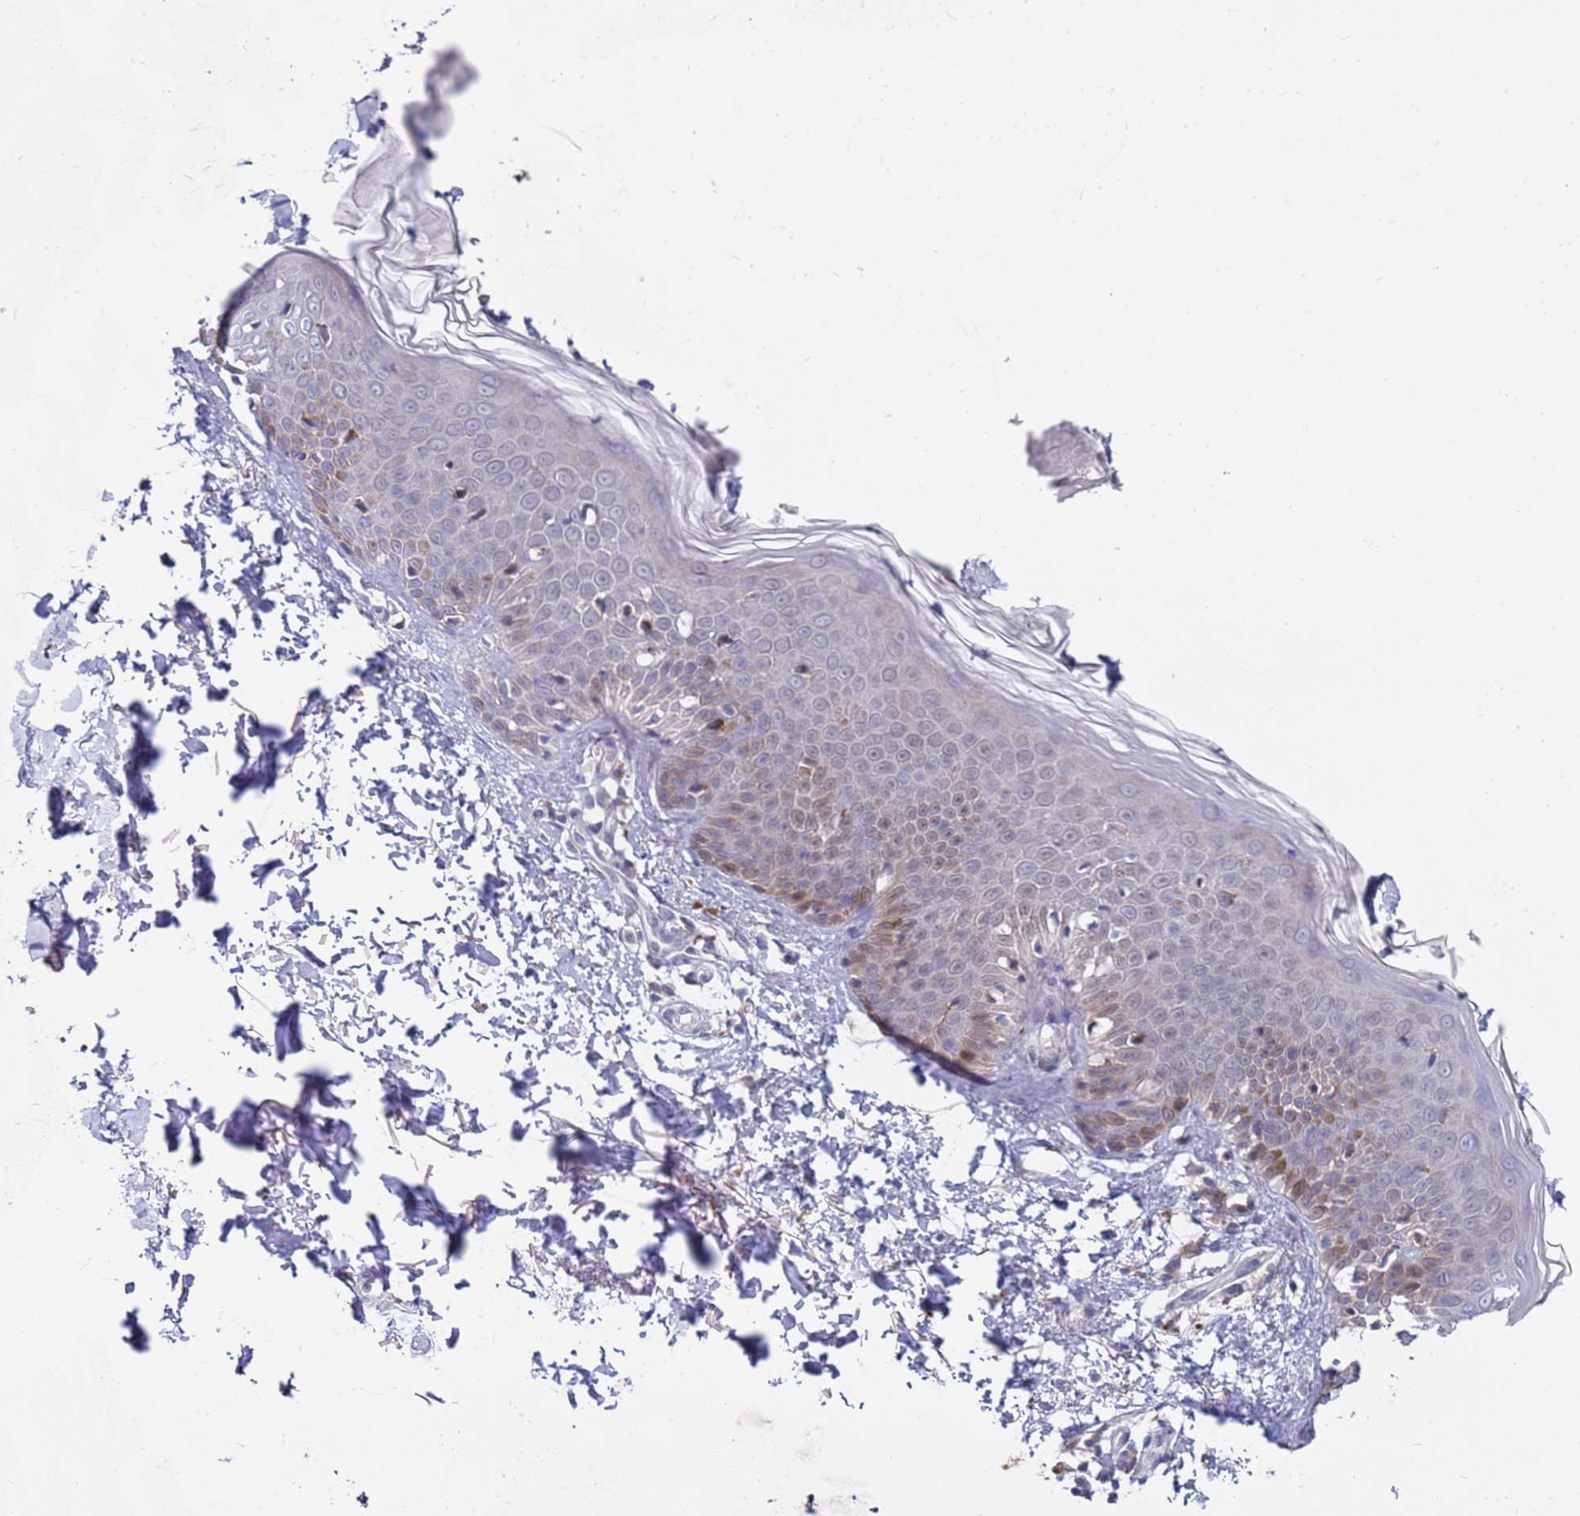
{"staining": {"intensity": "negative", "quantity": "none", "location": "none"}, "tissue": "skin", "cell_type": "Fibroblasts", "image_type": "normal", "snomed": [{"axis": "morphology", "description": "Normal tissue, NOS"}, {"axis": "topography", "description": "Skin"}], "caption": "DAB (3,3'-diaminobenzidine) immunohistochemical staining of normal skin shows no significant positivity in fibroblasts. (DAB (3,3'-diaminobenzidine) IHC, high magnification).", "gene": "FBXO27", "patient": {"sex": "male", "age": 37}}